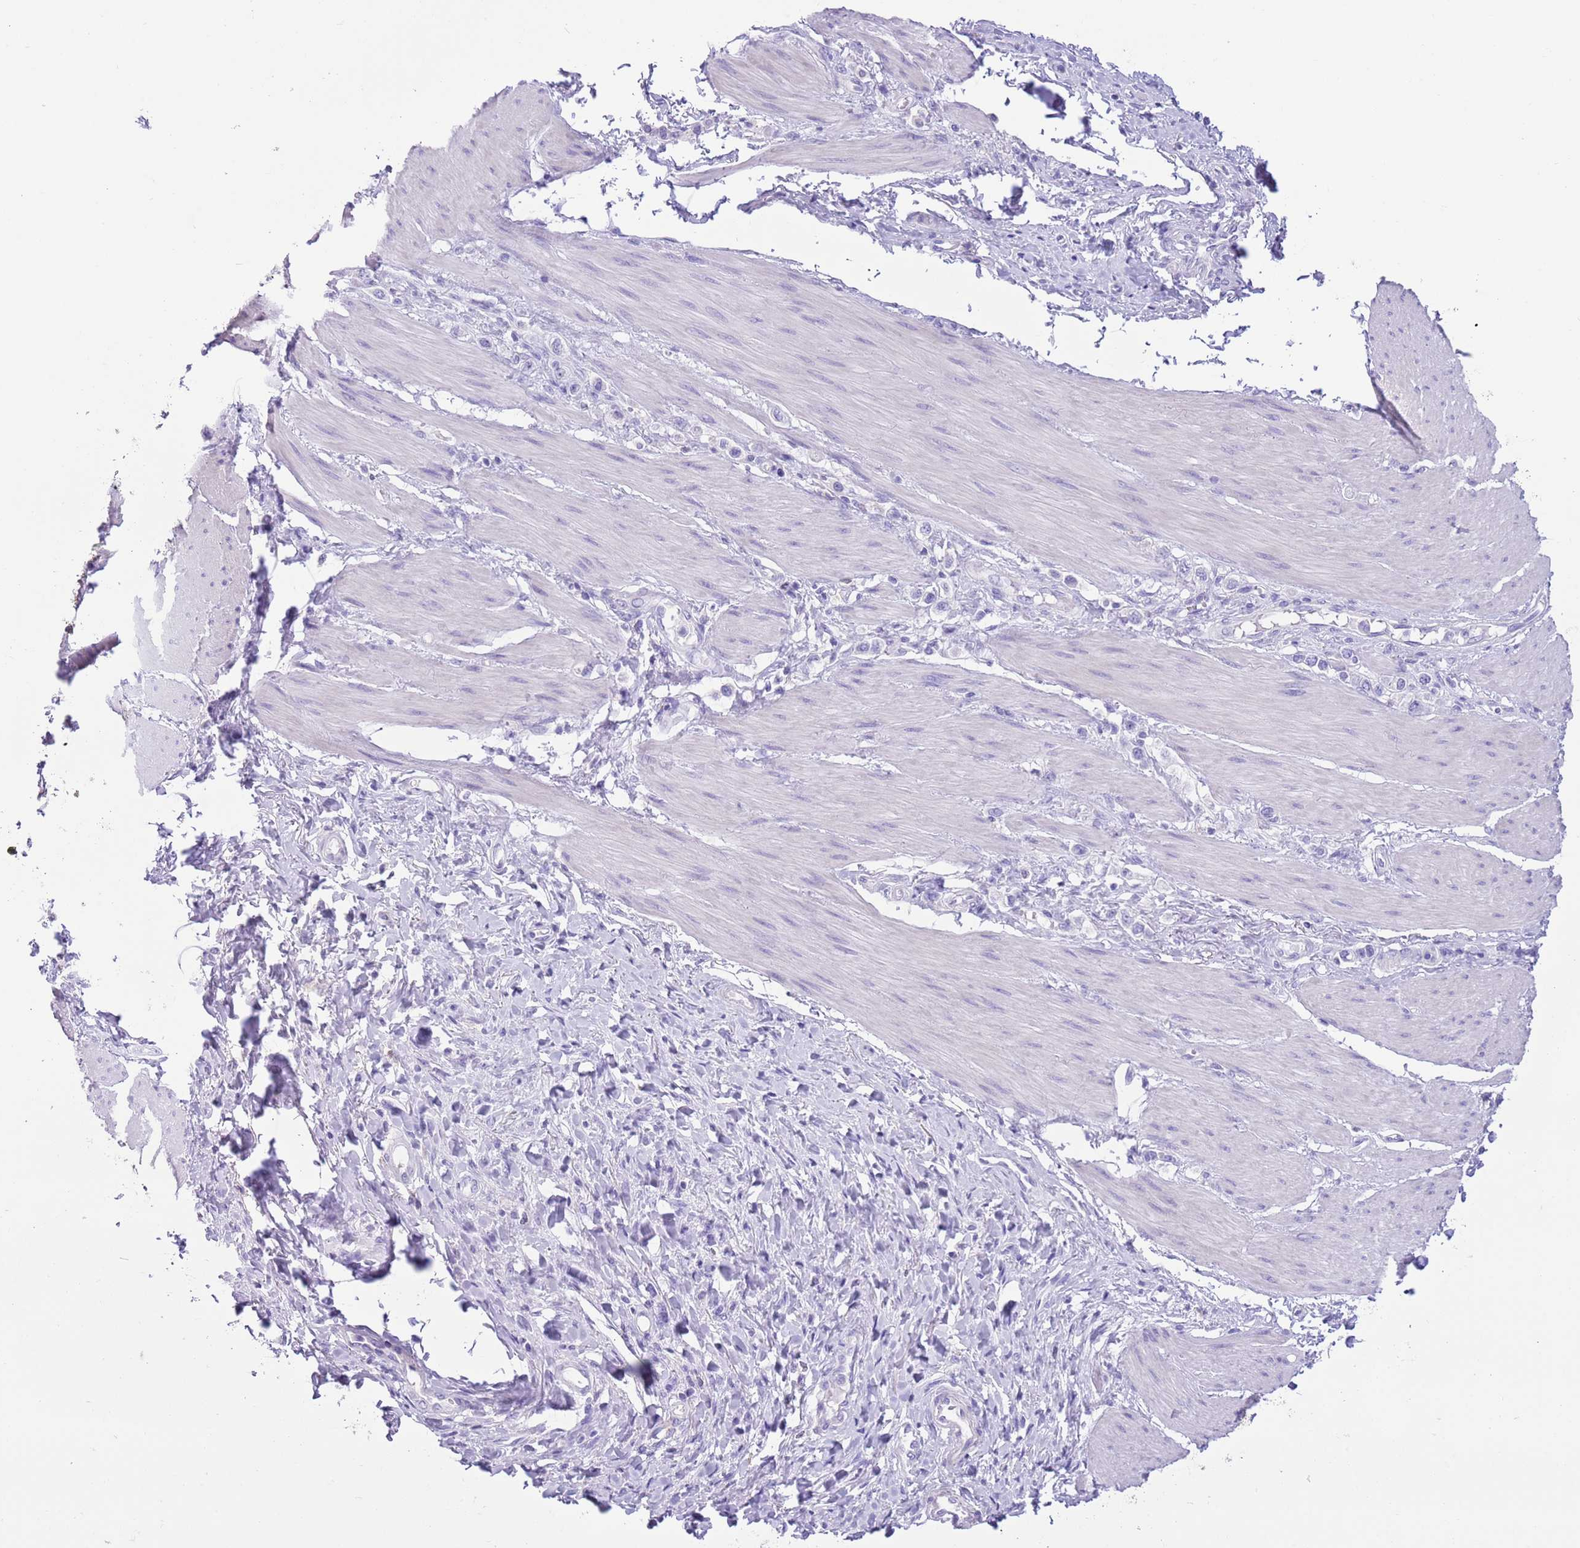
{"staining": {"intensity": "negative", "quantity": "none", "location": "none"}, "tissue": "stomach cancer", "cell_type": "Tumor cells", "image_type": "cancer", "snomed": [{"axis": "morphology", "description": "Adenocarcinoma, NOS"}, {"axis": "topography", "description": "Stomach"}], "caption": "Protein analysis of adenocarcinoma (stomach) displays no significant positivity in tumor cells.", "gene": "ZNF697", "patient": {"sex": "female", "age": 65}}